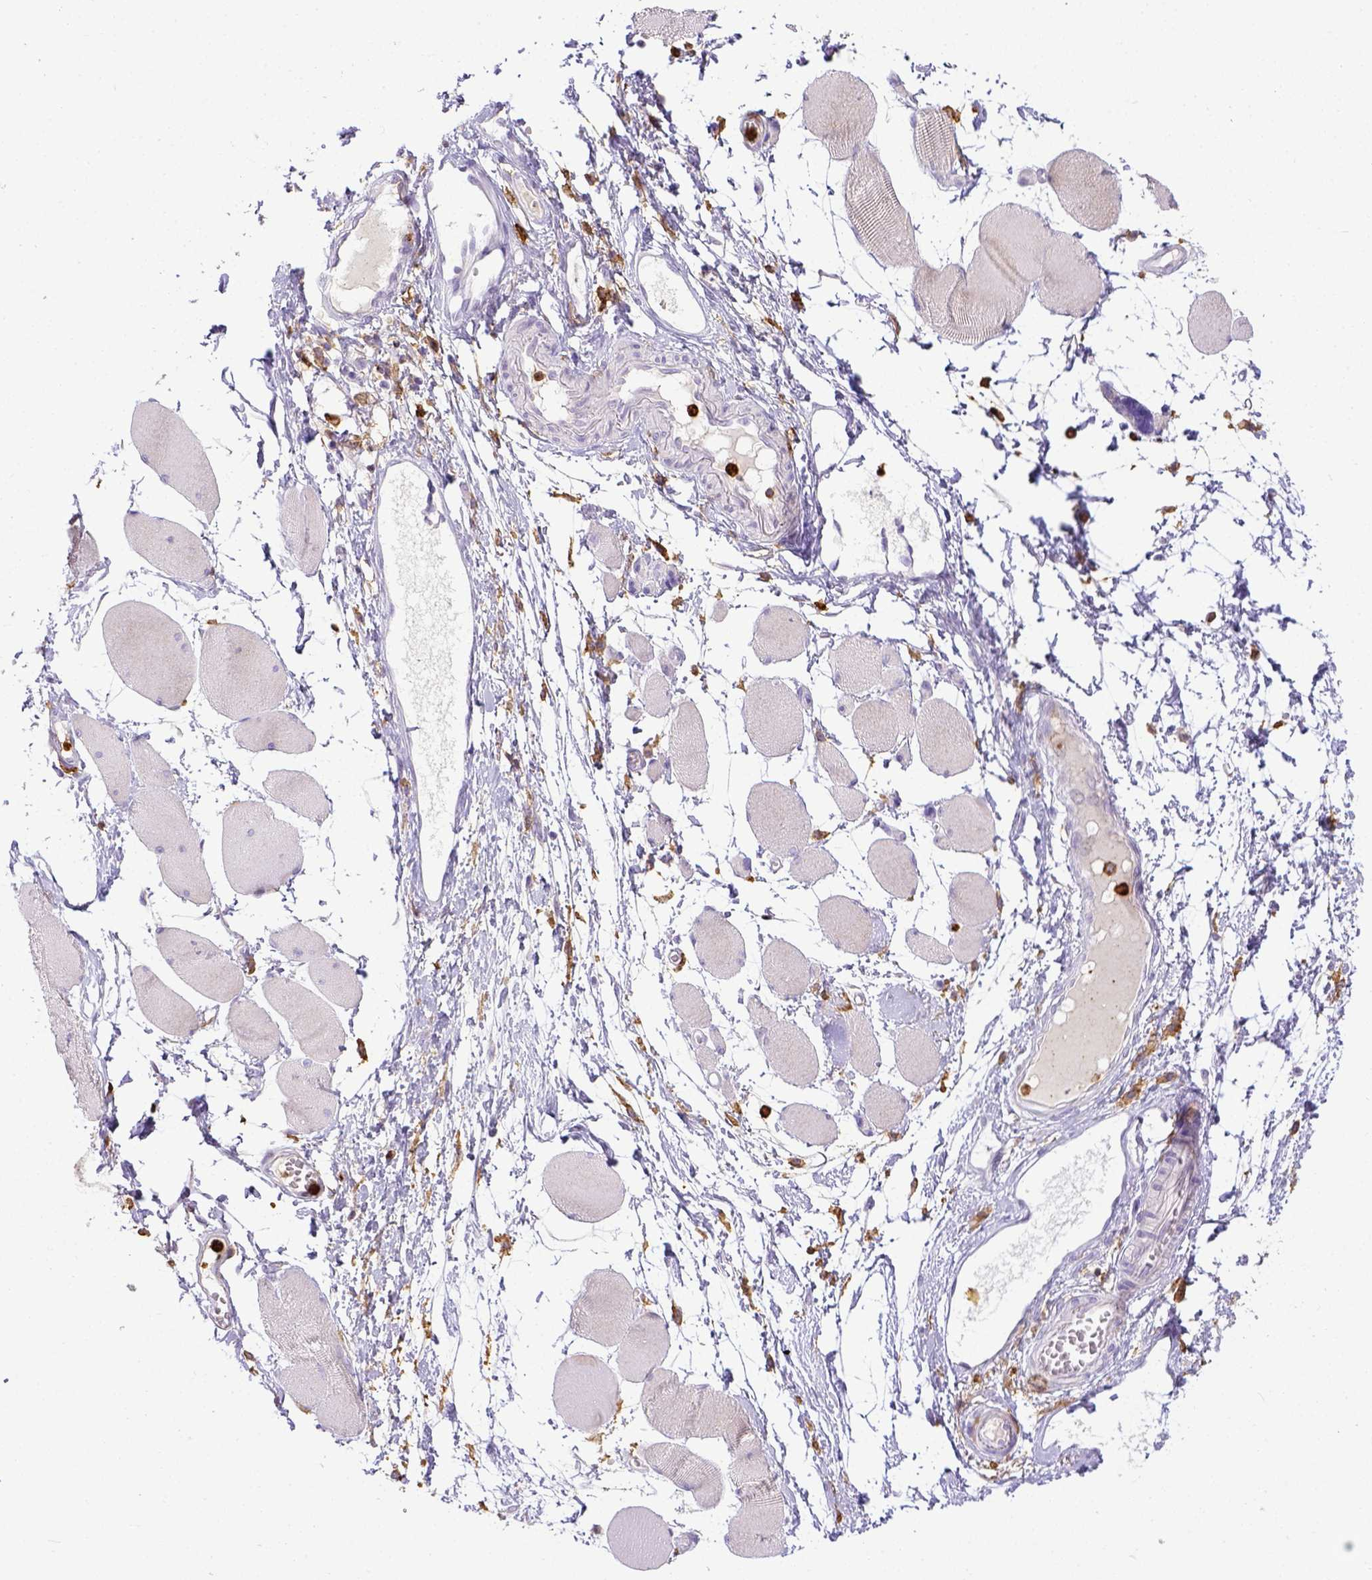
{"staining": {"intensity": "negative", "quantity": "none", "location": "none"}, "tissue": "skeletal muscle", "cell_type": "Myocytes", "image_type": "normal", "snomed": [{"axis": "morphology", "description": "Normal tissue, NOS"}, {"axis": "topography", "description": "Skeletal muscle"}], "caption": "The histopathology image demonstrates no significant positivity in myocytes of skeletal muscle.", "gene": "ITGAM", "patient": {"sex": "female", "age": 75}}